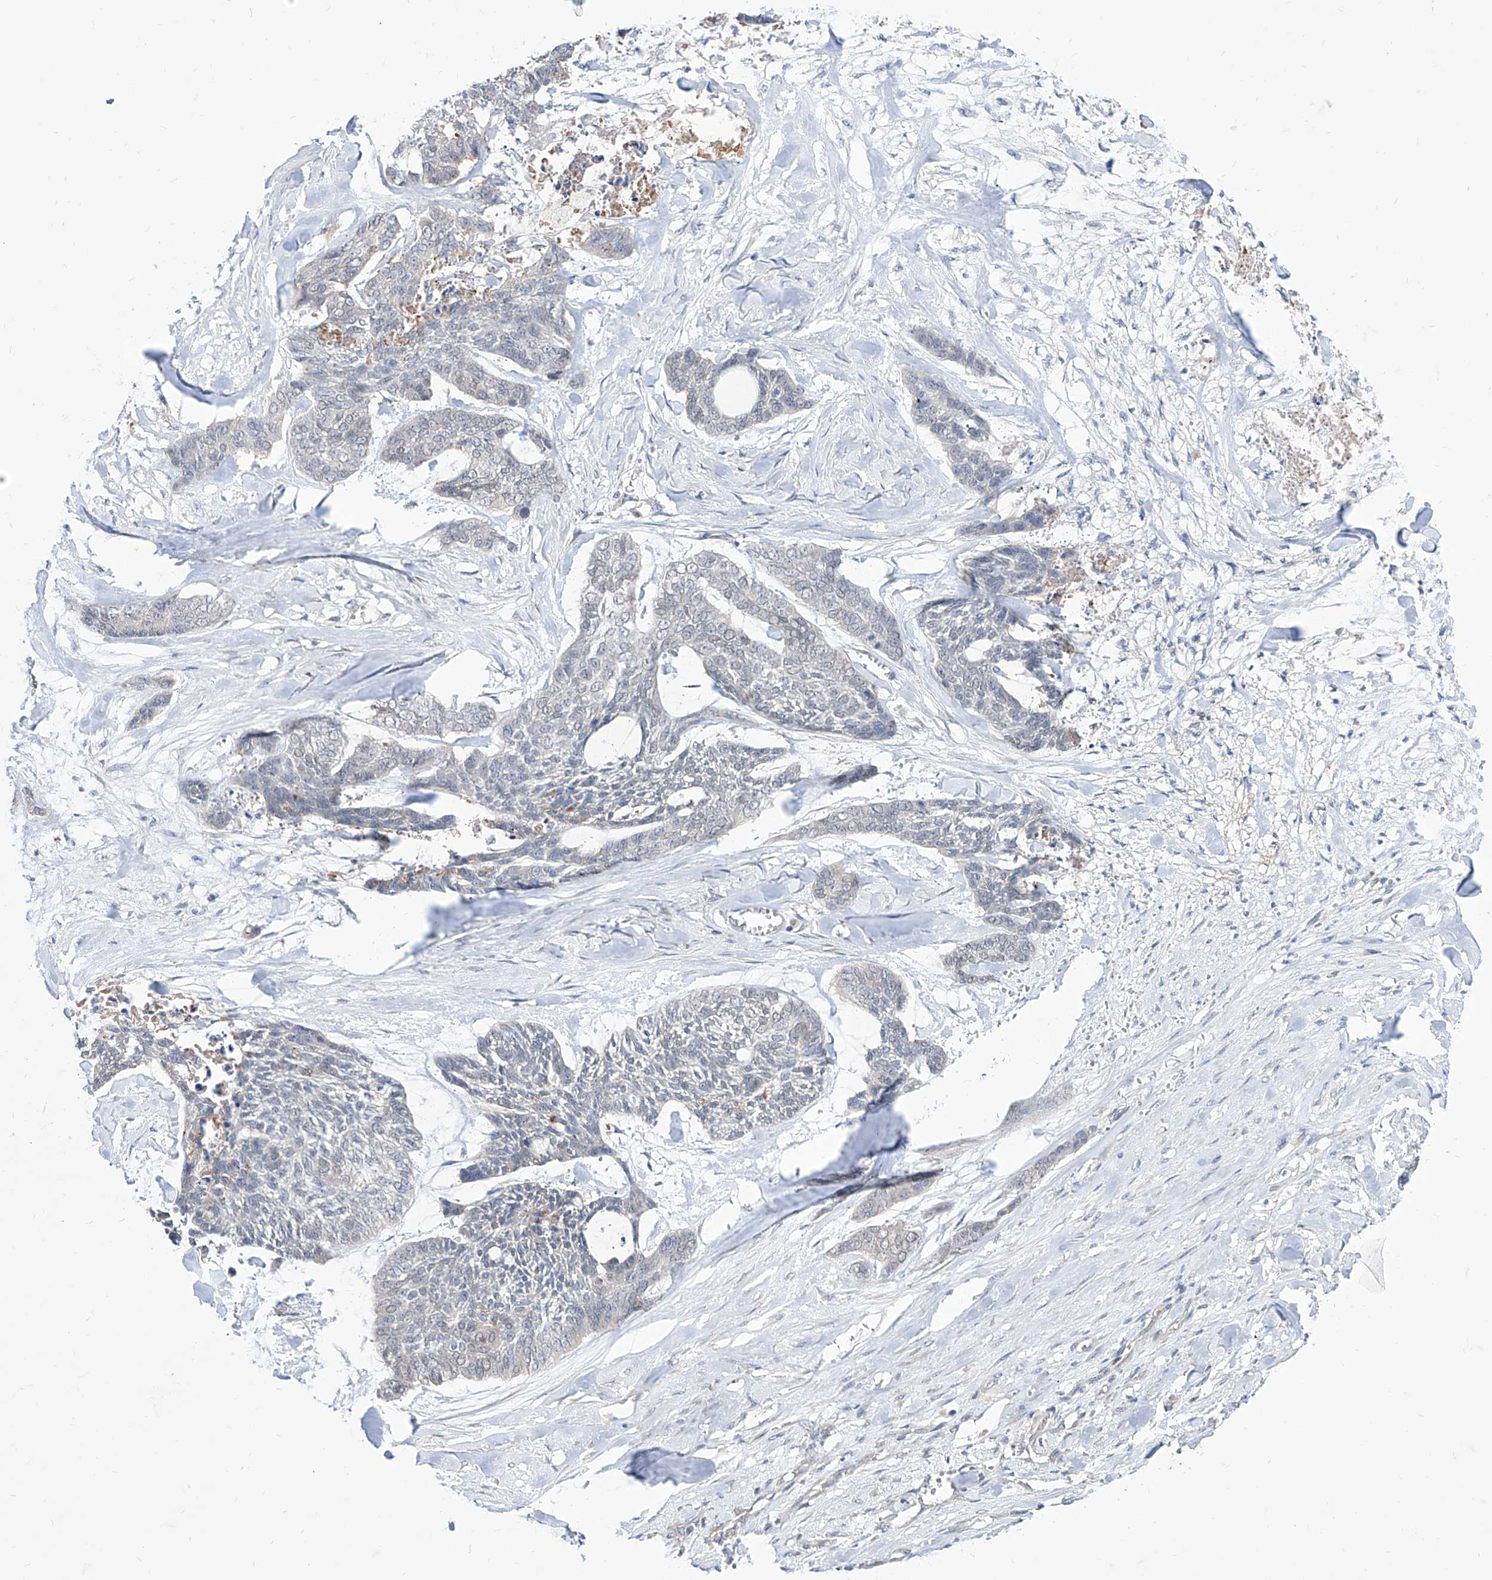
{"staining": {"intensity": "weak", "quantity": "<25%", "location": "nuclear"}, "tissue": "skin cancer", "cell_type": "Tumor cells", "image_type": "cancer", "snomed": [{"axis": "morphology", "description": "Basal cell carcinoma"}, {"axis": "topography", "description": "Skin"}], "caption": "Immunohistochemistry (IHC) of basal cell carcinoma (skin) exhibits no positivity in tumor cells.", "gene": "BROX", "patient": {"sex": "female", "age": 64}}